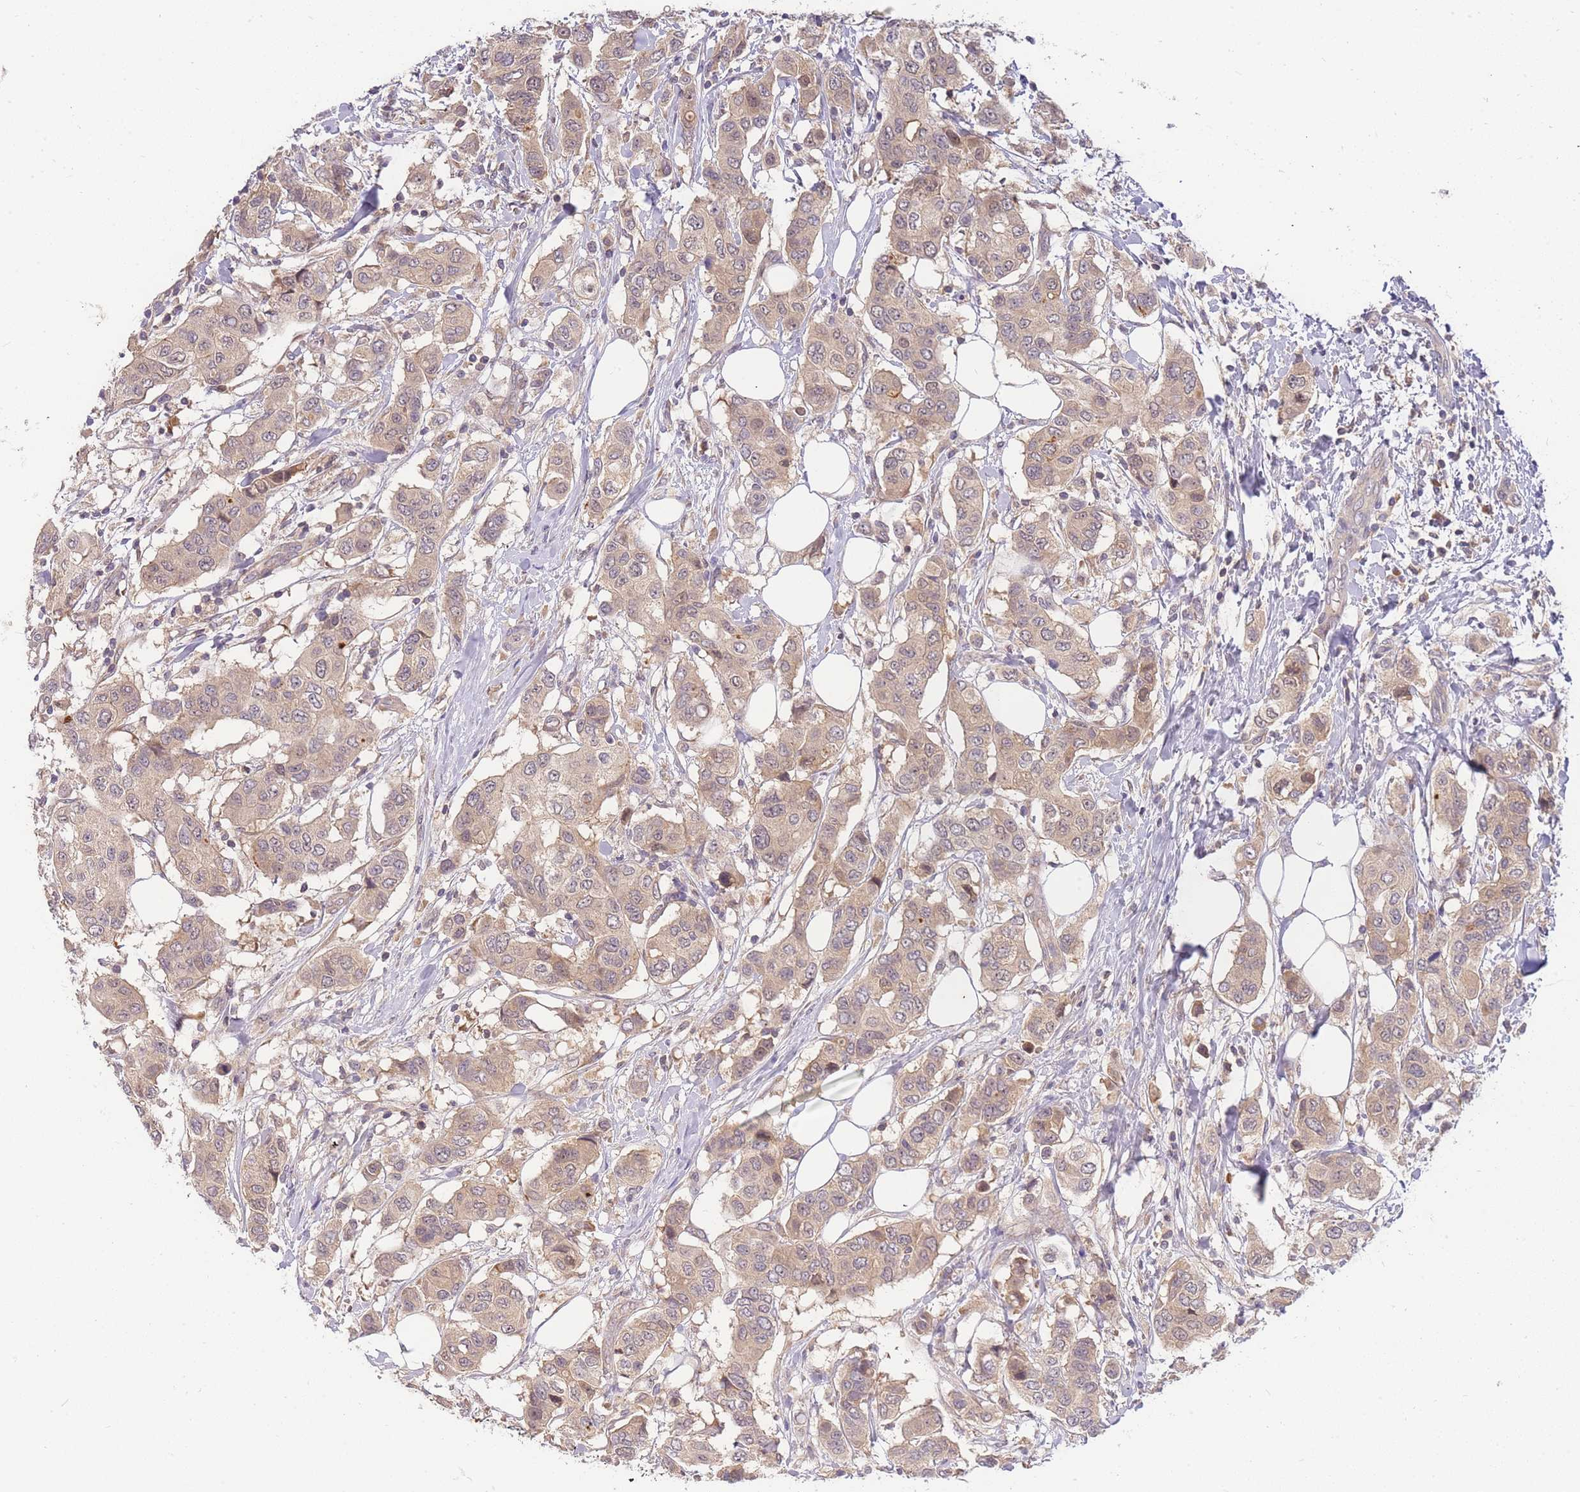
{"staining": {"intensity": "weak", "quantity": ">75%", "location": "cytoplasmic/membranous"}, "tissue": "breast cancer", "cell_type": "Tumor cells", "image_type": "cancer", "snomed": [{"axis": "morphology", "description": "Lobular carcinoma"}, {"axis": "topography", "description": "Breast"}], "caption": "IHC micrograph of neoplastic tissue: breast lobular carcinoma stained using IHC displays low levels of weak protein expression localized specifically in the cytoplasmic/membranous of tumor cells, appearing as a cytoplasmic/membranous brown color.", "gene": "ZNF577", "patient": {"sex": "female", "age": 51}}